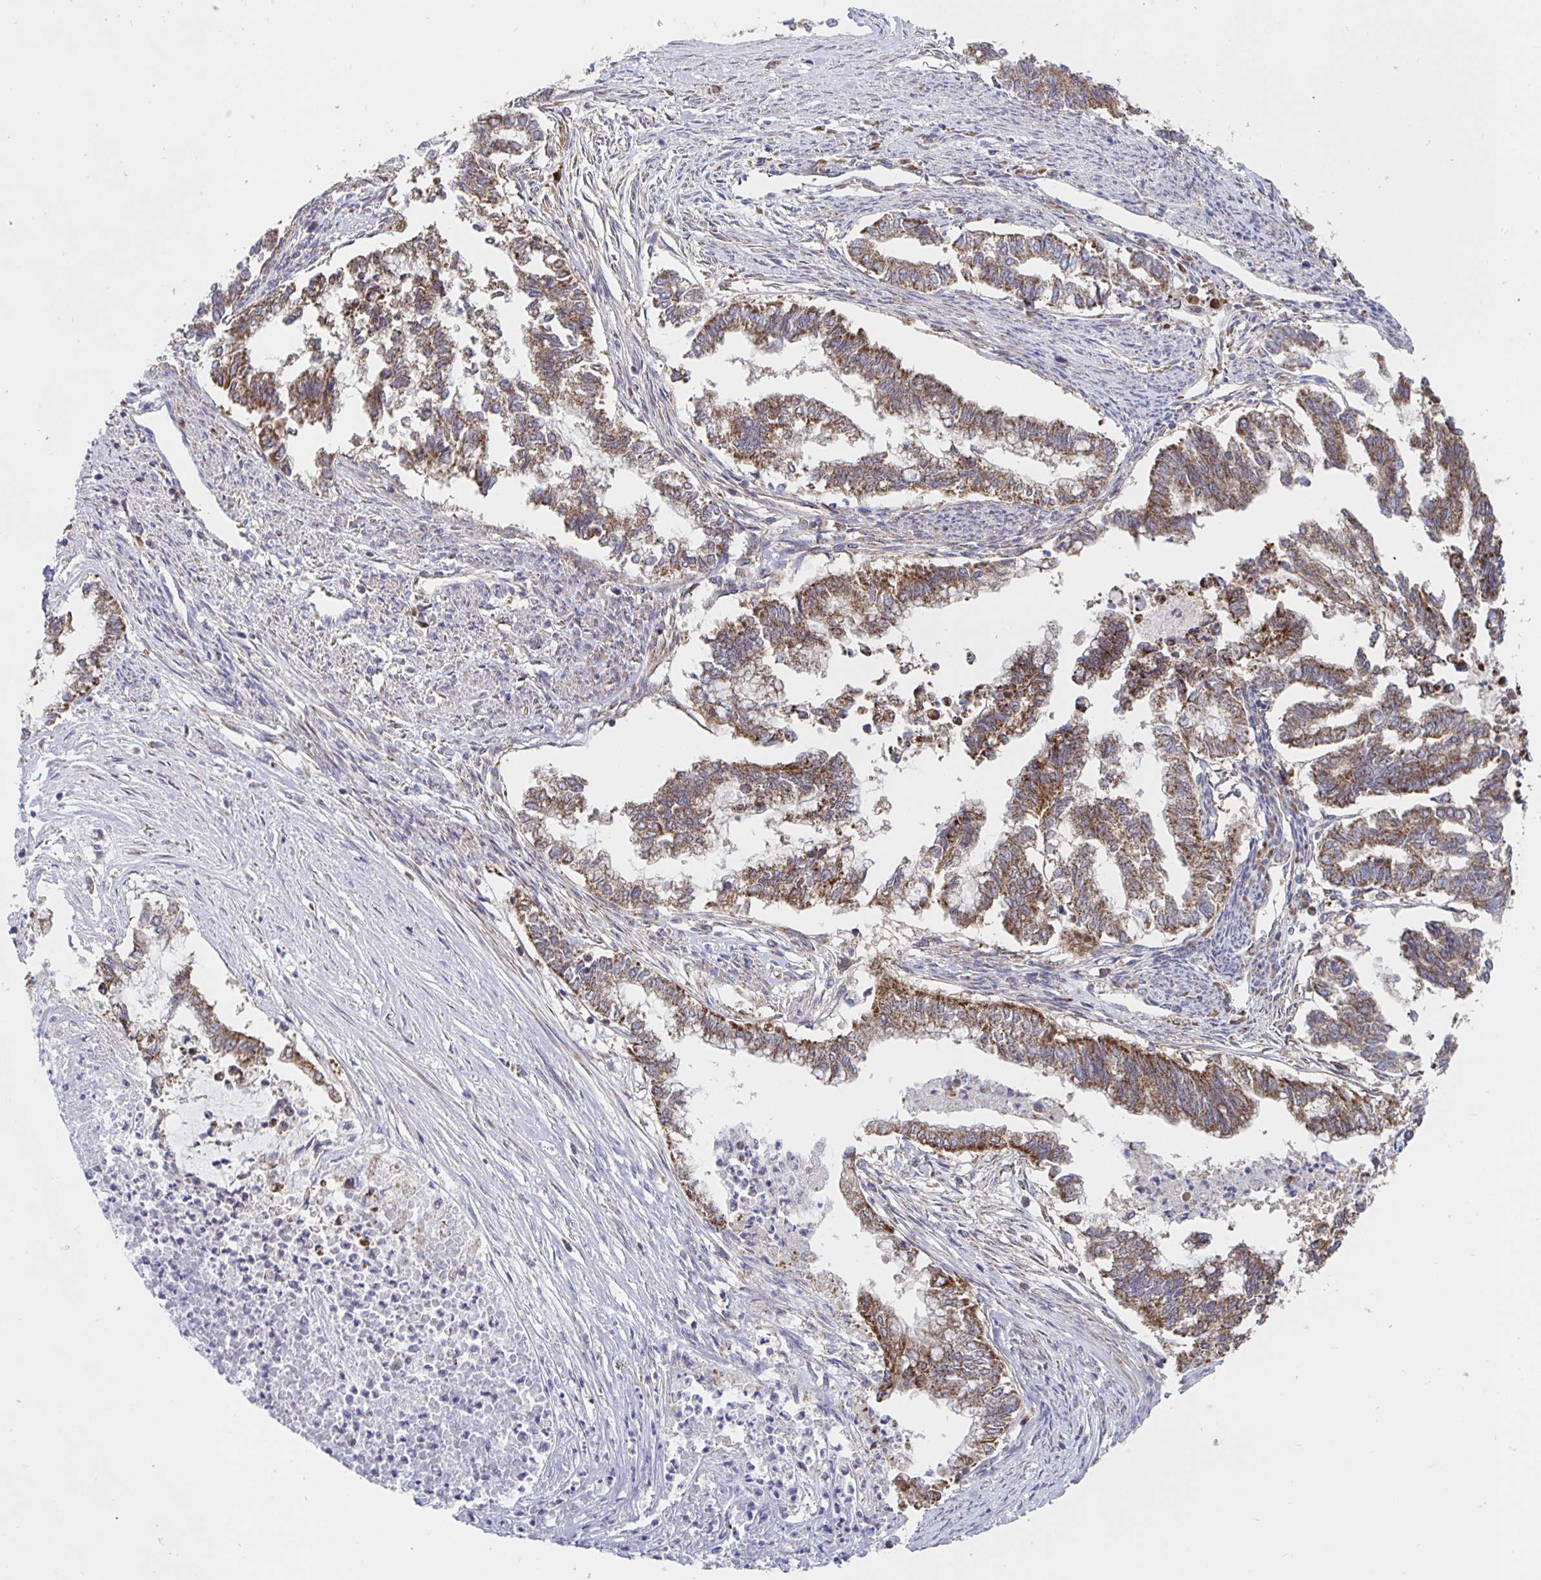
{"staining": {"intensity": "moderate", "quantity": ">75%", "location": "cytoplasmic/membranous"}, "tissue": "endometrial cancer", "cell_type": "Tumor cells", "image_type": "cancer", "snomed": [{"axis": "morphology", "description": "Adenocarcinoma, NOS"}, {"axis": "topography", "description": "Endometrium"}], "caption": "High-magnification brightfield microscopy of endometrial cancer (adenocarcinoma) stained with DAB (3,3'-diaminobenzidine) (brown) and counterstained with hematoxylin (blue). tumor cells exhibit moderate cytoplasmic/membranous positivity is seen in about>75% of cells.", "gene": "PRDX3", "patient": {"sex": "female", "age": 79}}